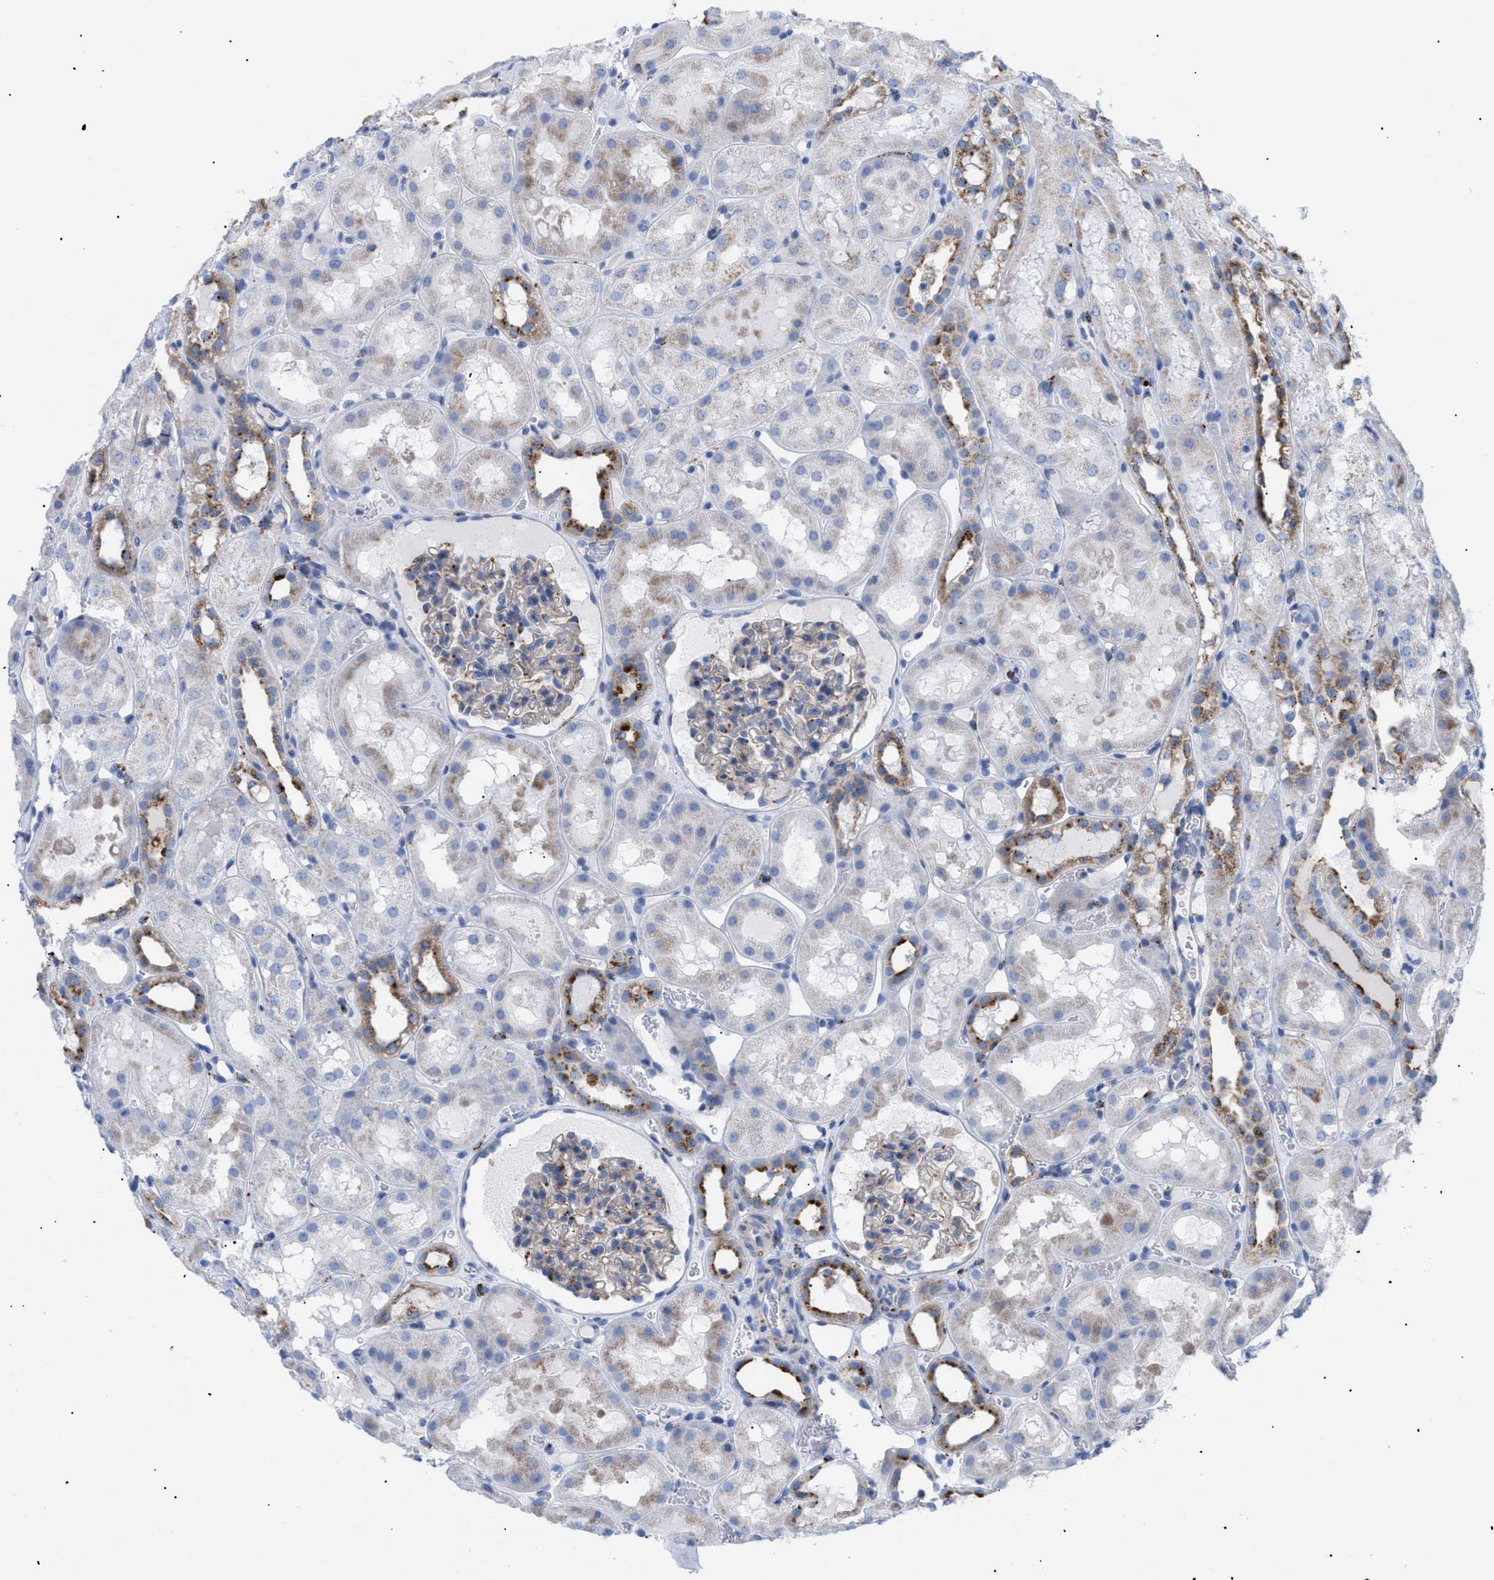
{"staining": {"intensity": "moderate", "quantity": "<25%", "location": "cytoplasmic/membranous"}, "tissue": "kidney", "cell_type": "Cells in glomeruli", "image_type": "normal", "snomed": [{"axis": "morphology", "description": "Normal tissue, NOS"}, {"axis": "topography", "description": "Kidney"}, {"axis": "topography", "description": "Urinary bladder"}], "caption": "This image shows immunohistochemistry (IHC) staining of normal kidney, with low moderate cytoplasmic/membranous expression in approximately <25% of cells in glomeruli.", "gene": "DRAM2", "patient": {"sex": "male", "age": 16}}